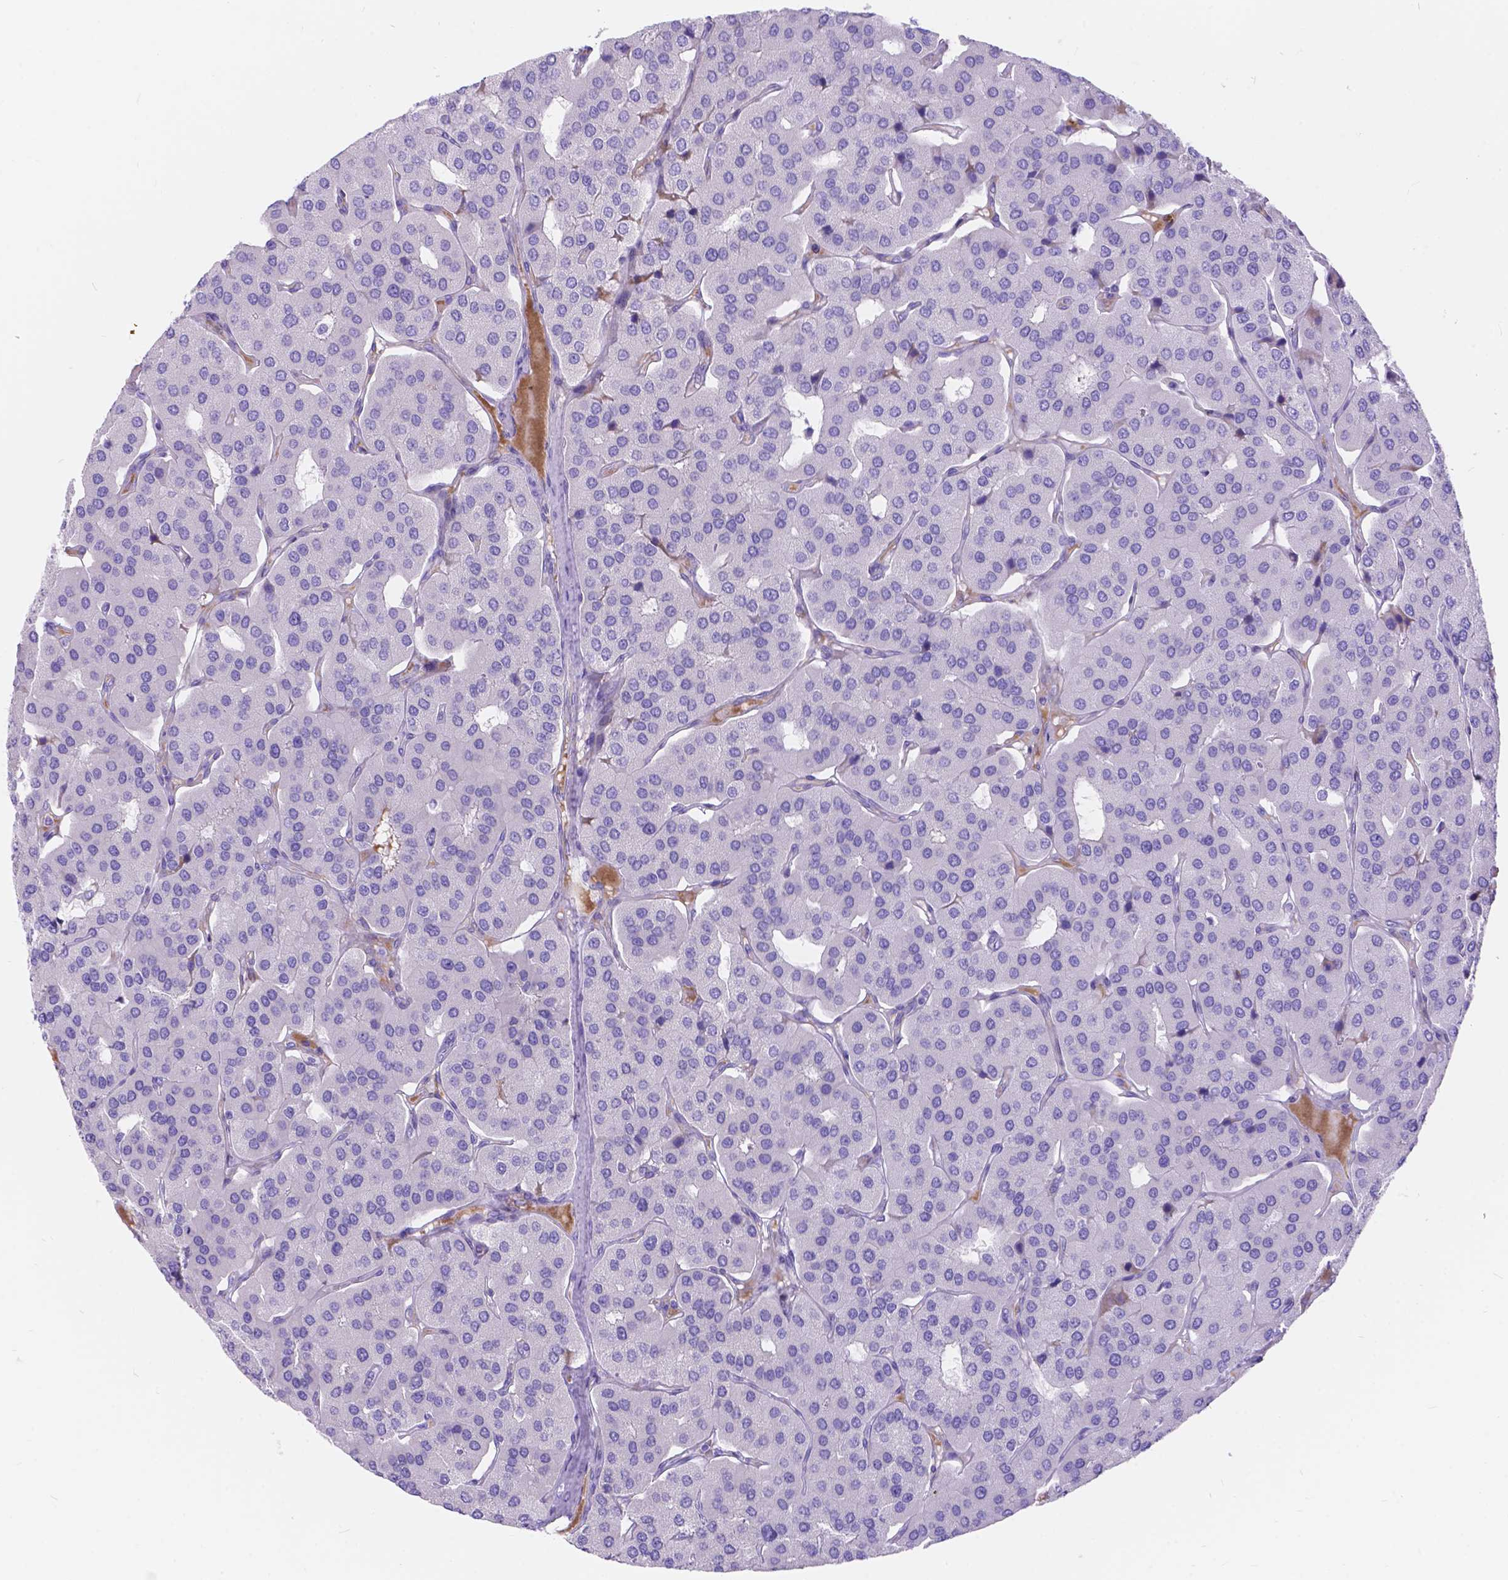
{"staining": {"intensity": "negative", "quantity": "none", "location": "none"}, "tissue": "parathyroid gland", "cell_type": "Glandular cells", "image_type": "normal", "snomed": [{"axis": "morphology", "description": "Normal tissue, NOS"}, {"axis": "morphology", "description": "Adenoma, NOS"}, {"axis": "topography", "description": "Parathyroid gland"}], "caption": "Immunohistochemistry (IHC) of benign human parathyroid gland displays no staining in glandular cells.", "gene": "KLHL10", "patient": {"sex": "female", "age": 86}}